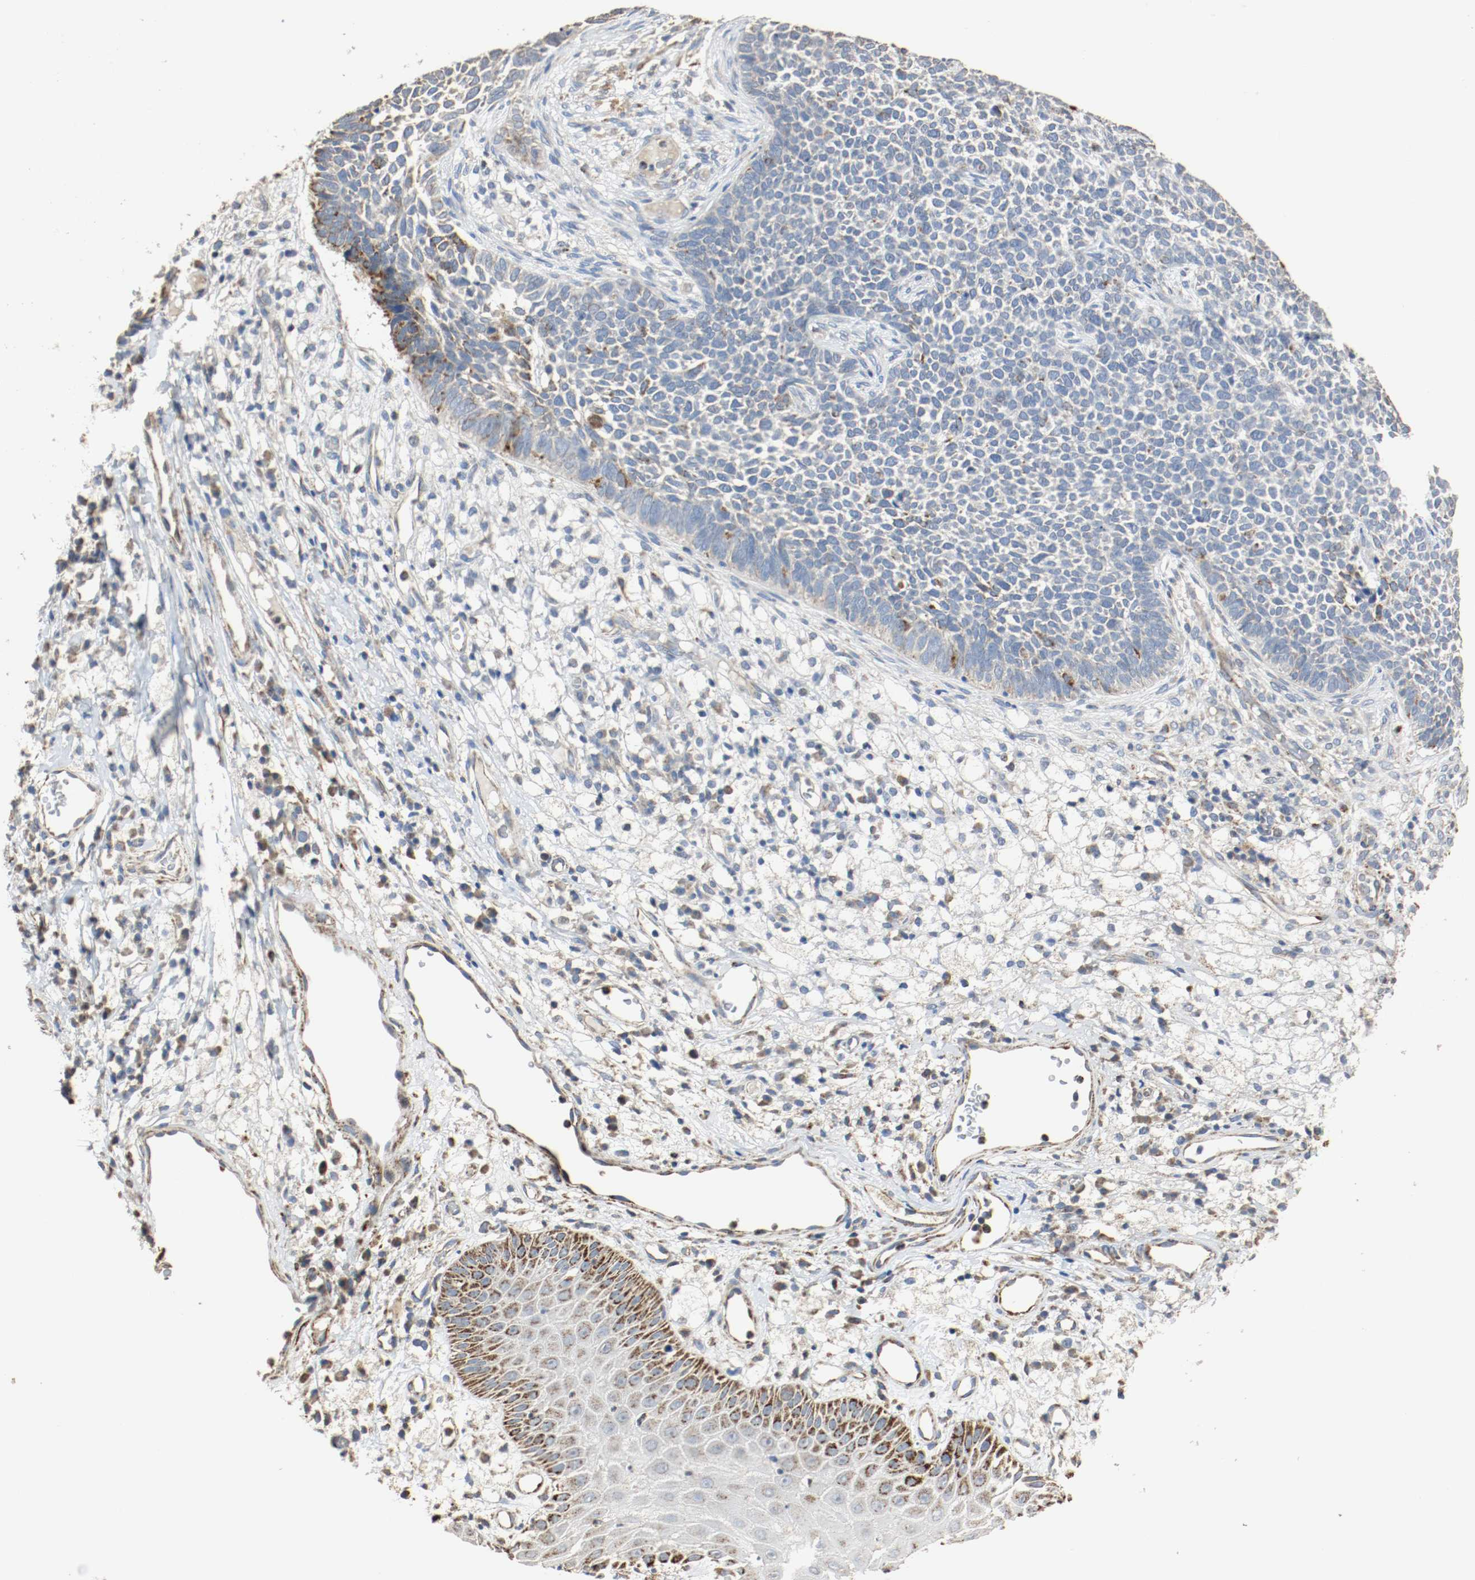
{"staining": {"intensity": "moderate", "quantity": "25%-75%", "location": "cytoplasmic/membranous"}, "tissue": "skin cancer", "cell_type": "Tumor cells", "image_type": "cancer", "snomed": [{"axis": "morphology", "description": "Basal cell carcinoma"}, {"axis": "topography", "description": "Skin"}], "caption": "Immunohistochemistry (IHC) of human skin basal cell carcinoma shows medium levels of moderate cytoplasmic/membranous staining in about 25%-75% of tumor cells.", "gene": "ALDH4A1", "patient": {"sex": "female", "age": 84}}